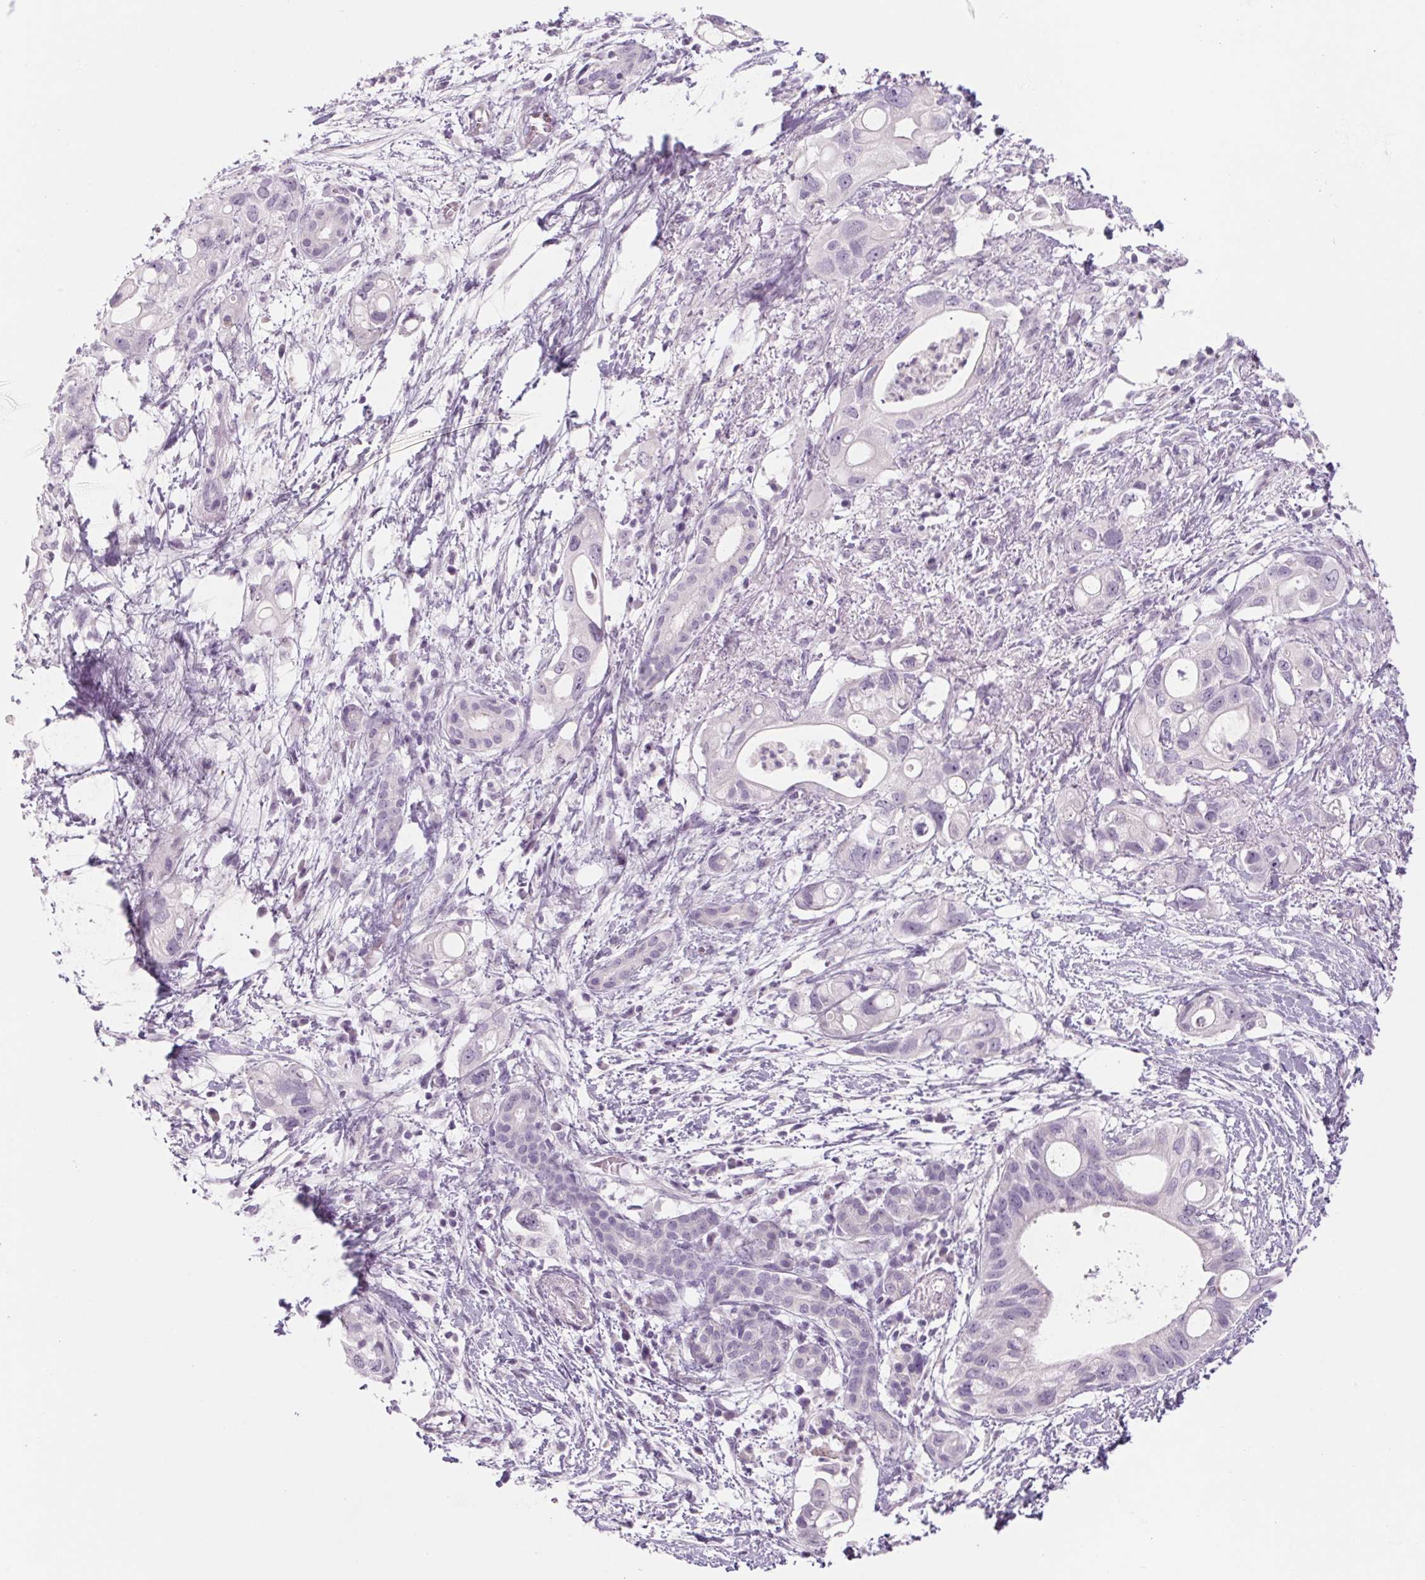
{"staining": {"intensity": "negative", "quantity": "none", "location": "none"}, "tissue": "pancreatic cancer", "cell_type": "Tumor cells", "image_type": "cancer", "snomed": [{"axis": "morphology", "description": "Adenocarcinoma, NOS"}, {"axis": "topography", "description": "Pancreas"}], "caption": "There is no significant positivity in tumor cells of pancreatic cancer.", "gene": "RPTN", "patient": {"sex": "female", "age": 72}}